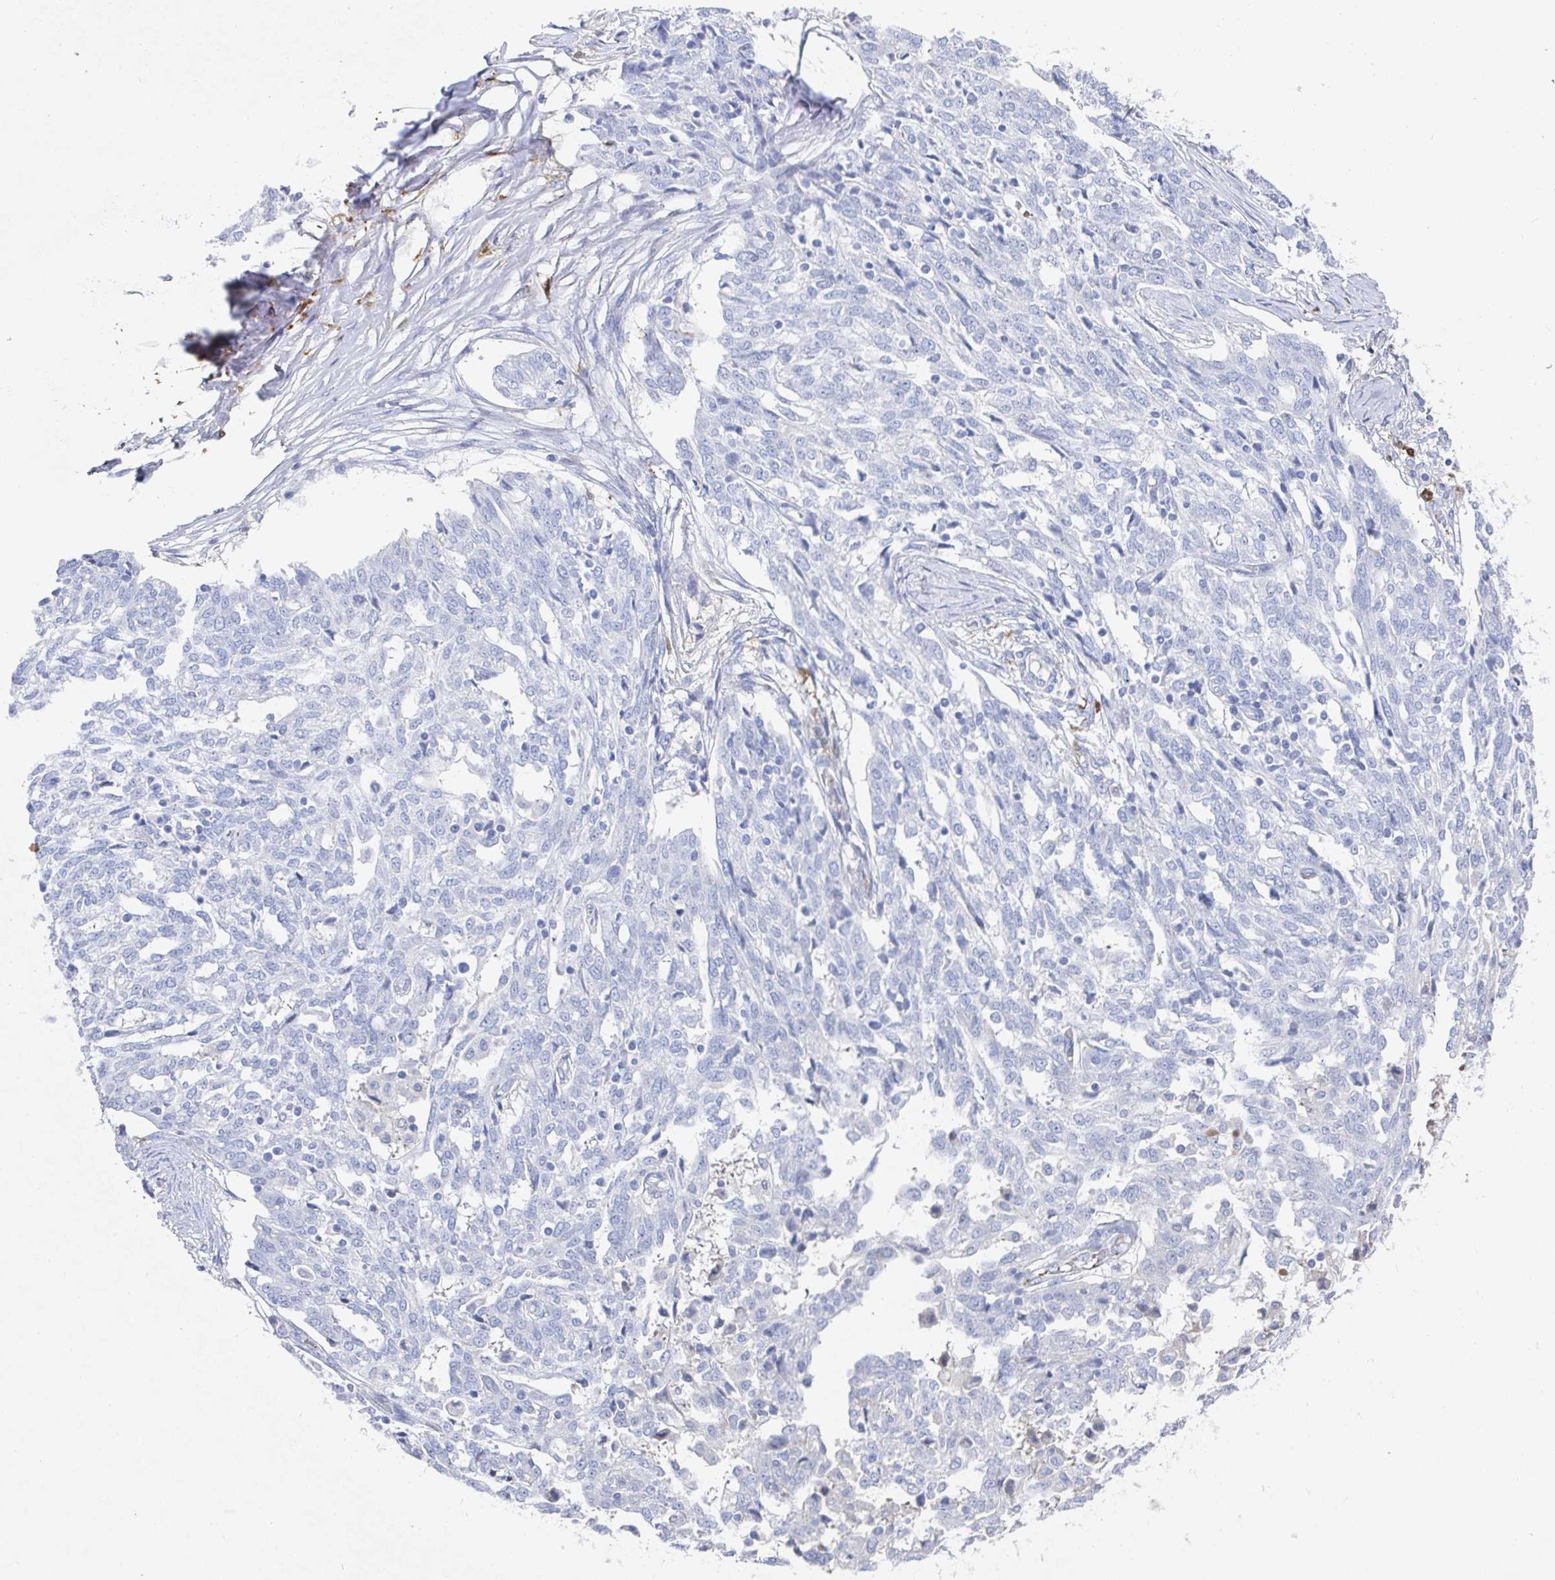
{"staining": {"intensity": "negative", "quantity": "none", "location": "none"}, "tissue": "ovarian cancer", "cell_type": "Tumor cells", "image_type": "cancer", "snomed": [{"axis": "morphology", "description": "Cystadenocarcinoma, serous, NOS"}, {"axis": "topography", "description": "Ovary"}], "caption": "The immunohistochemistry (IHC) image has no significant expression in tumor cells of serous cystadenocarcinoma (ovarian) tissue.", "gene": "OR2A4", "patient": {"sex": "female", "age": 67}}